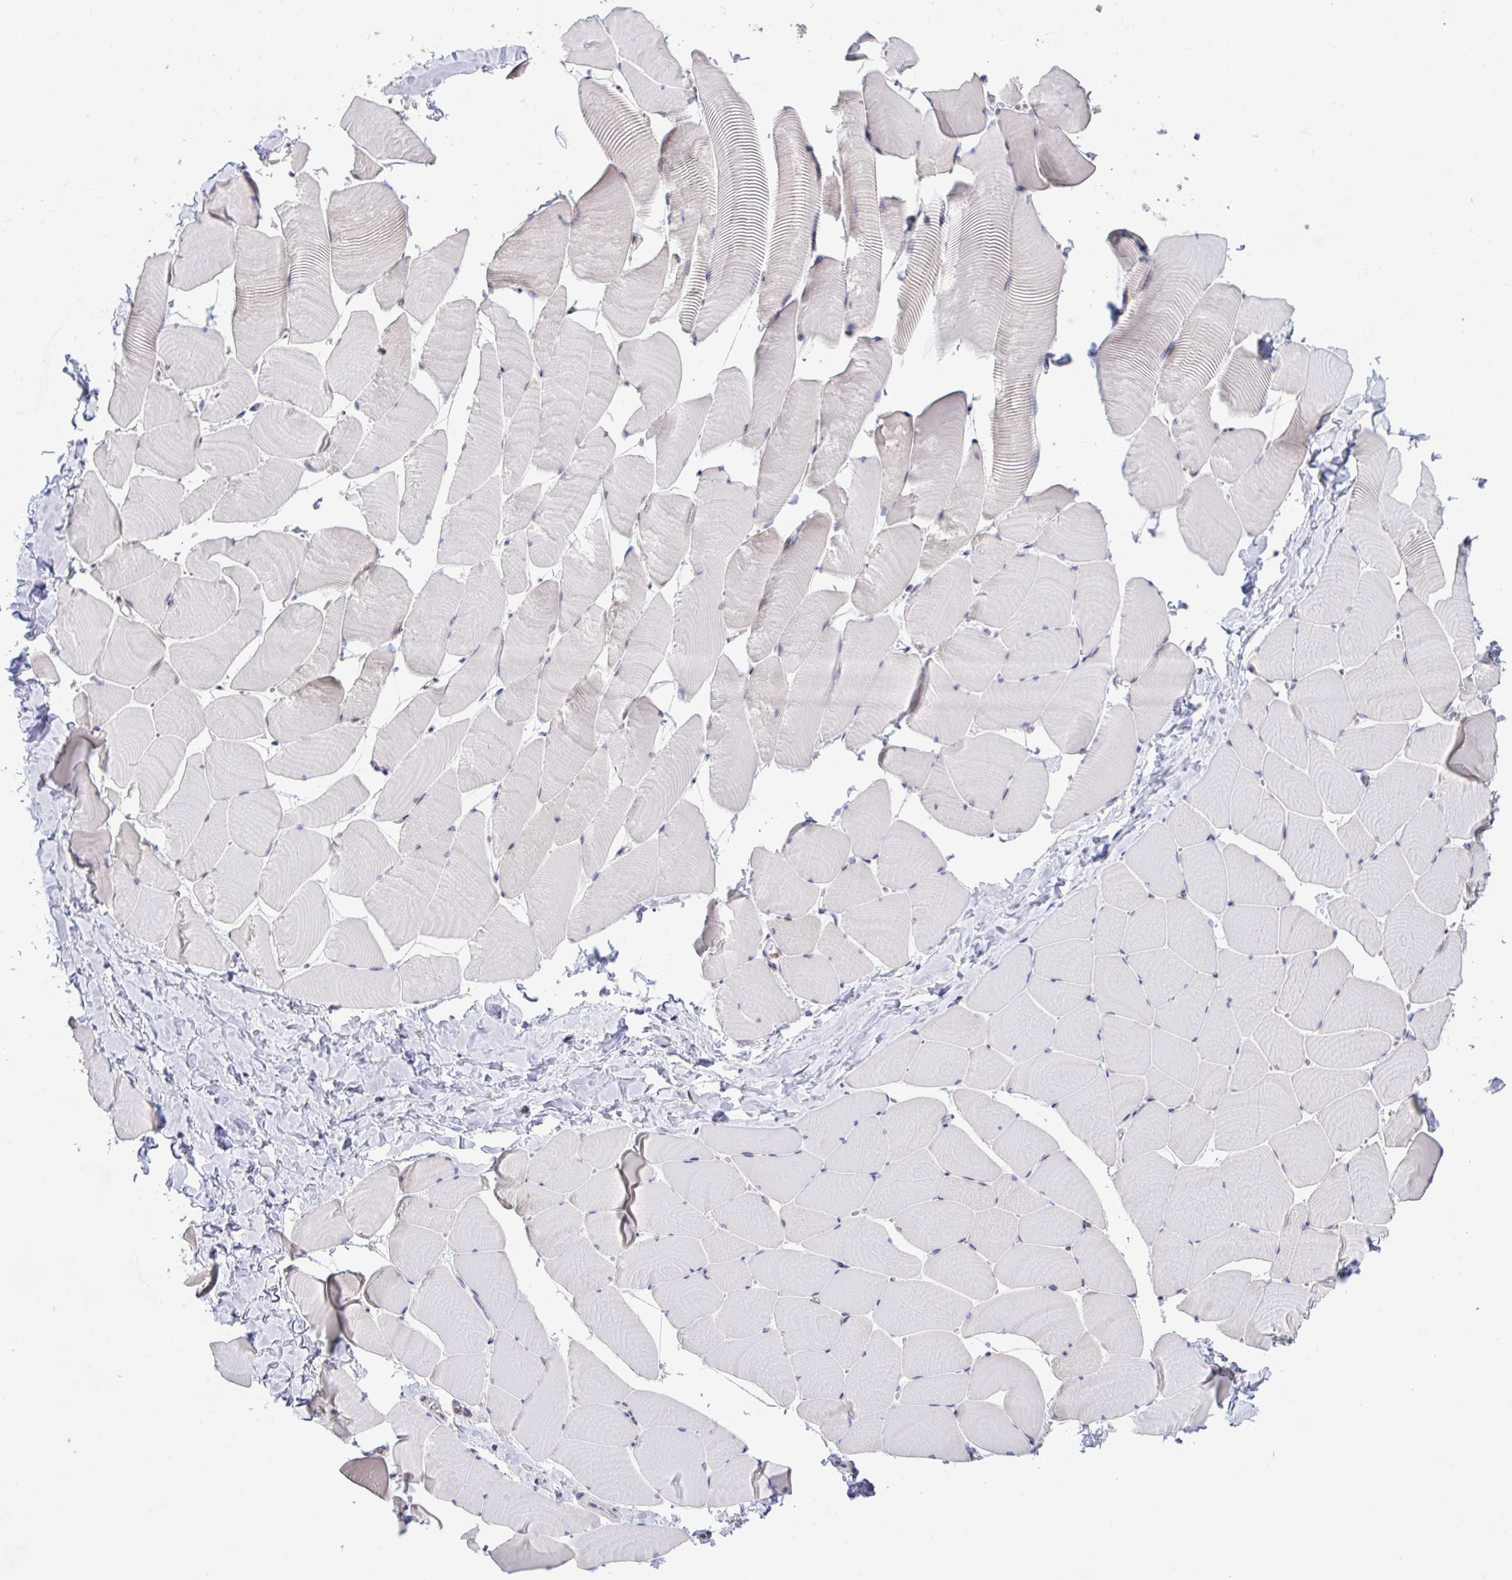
{"staining": {"intensity": "negative", "quantity": "none", "location": "none"}, "tissue": "skeletal muscle", "cell_type": "Myocytes", "image_type": "normal", "snomed": [{"axis": "morphology", "description": "Normal tissue, NOS"}, {"axis": "topography", "description": "Skeletal muscle"}], "caption": "This is an immunohistochemistry micrograph of normal human skeletal muscle. There is no positivity in myocytes.", "gene": "RPS15", "patient": {"sex": "male", "age": 25}}